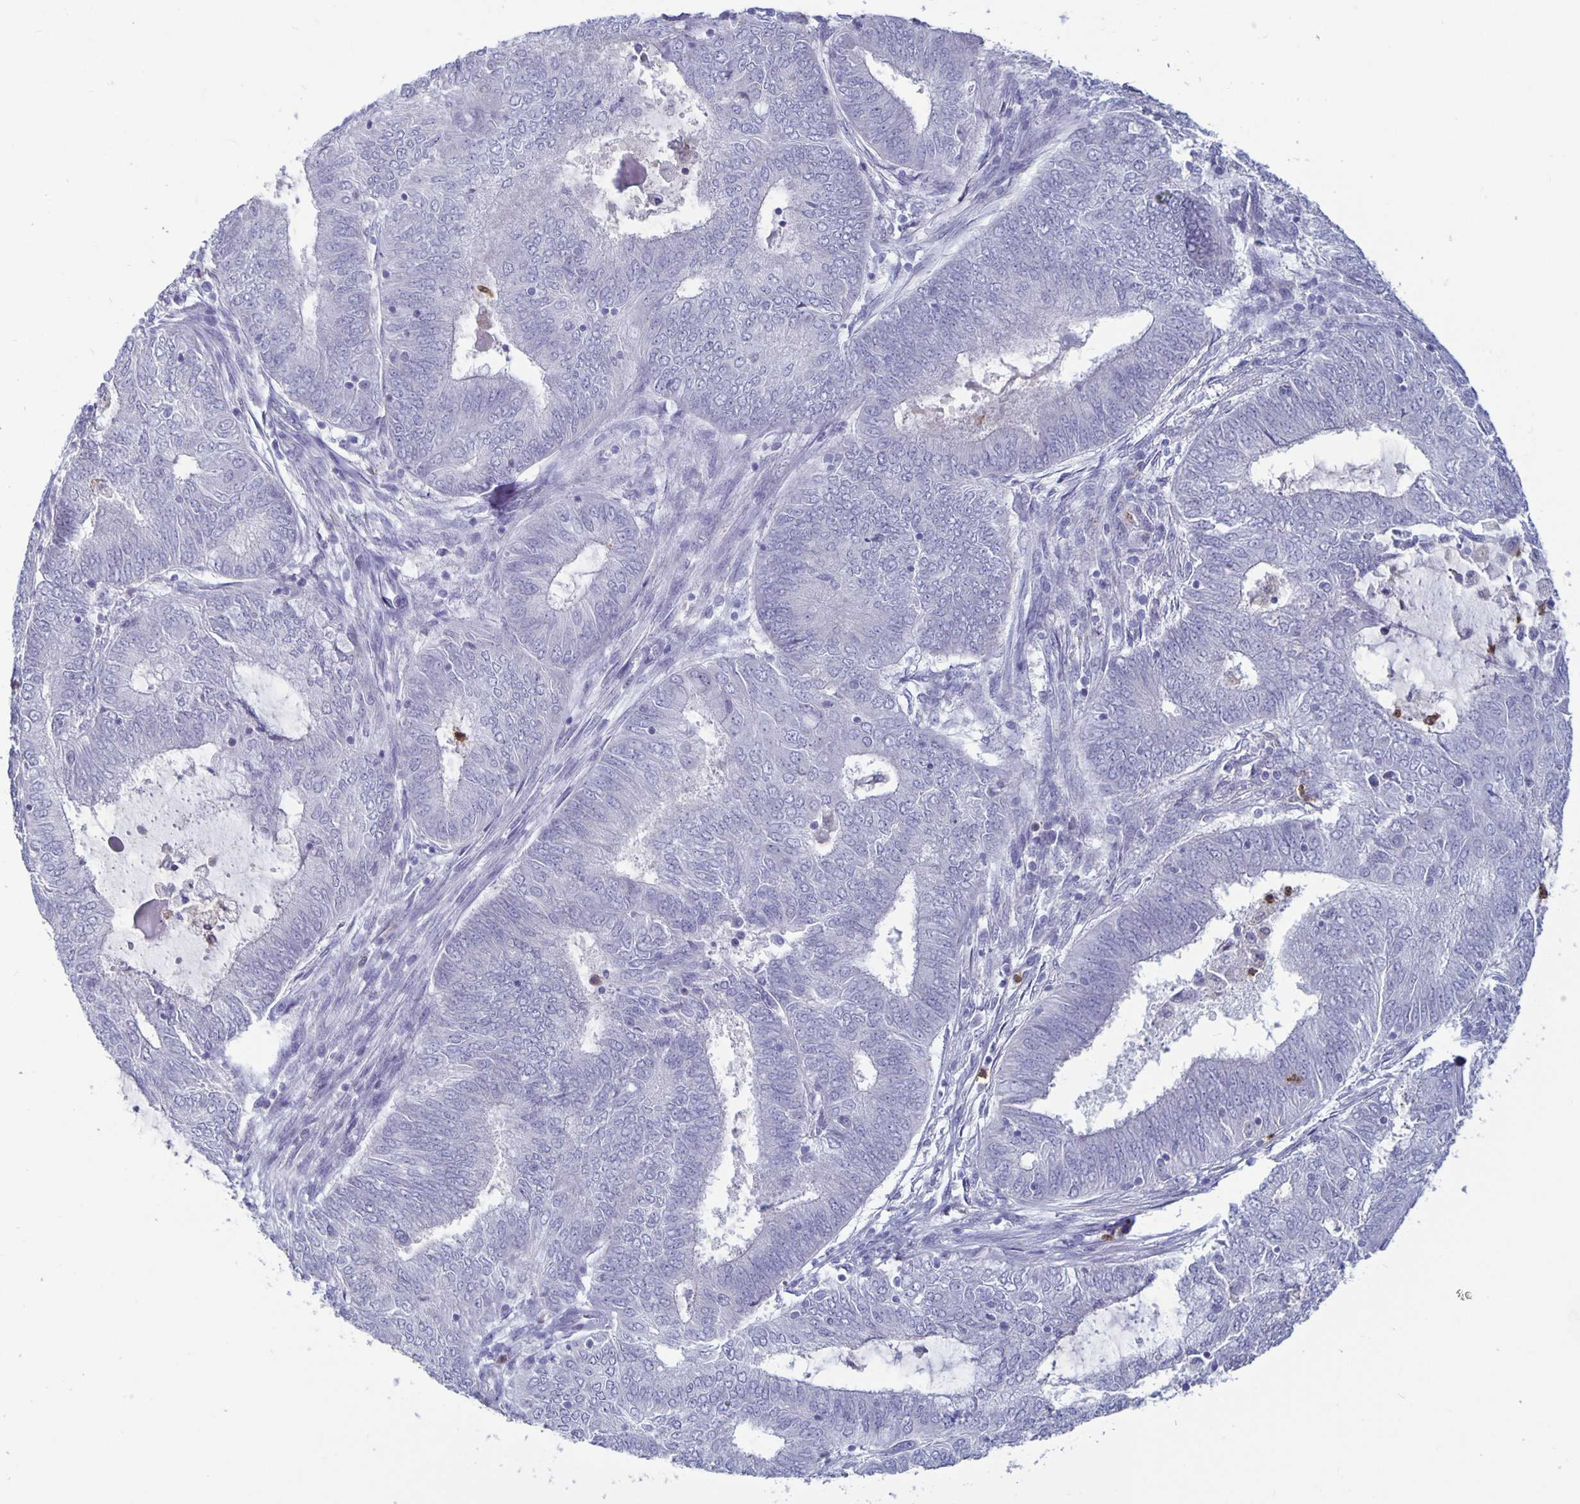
{"staining": {"intensity": "negative", "quantity": "none", "location": "none"}, "tissue": "endometrial cancer", "cell_type": "Tumor cells", "image_type": "cancer", "snomed": [{"axis": "morphology", "description": "Adenocarcinoma, NOS"}, {"axis": "topography", "description": "Endometrium"}], "caption": "The image shows no staining of tumor cells in endometrial adenocarcinoma.", "gene": "PLCB3", "patient": {"sex": "female", "age": 62}}